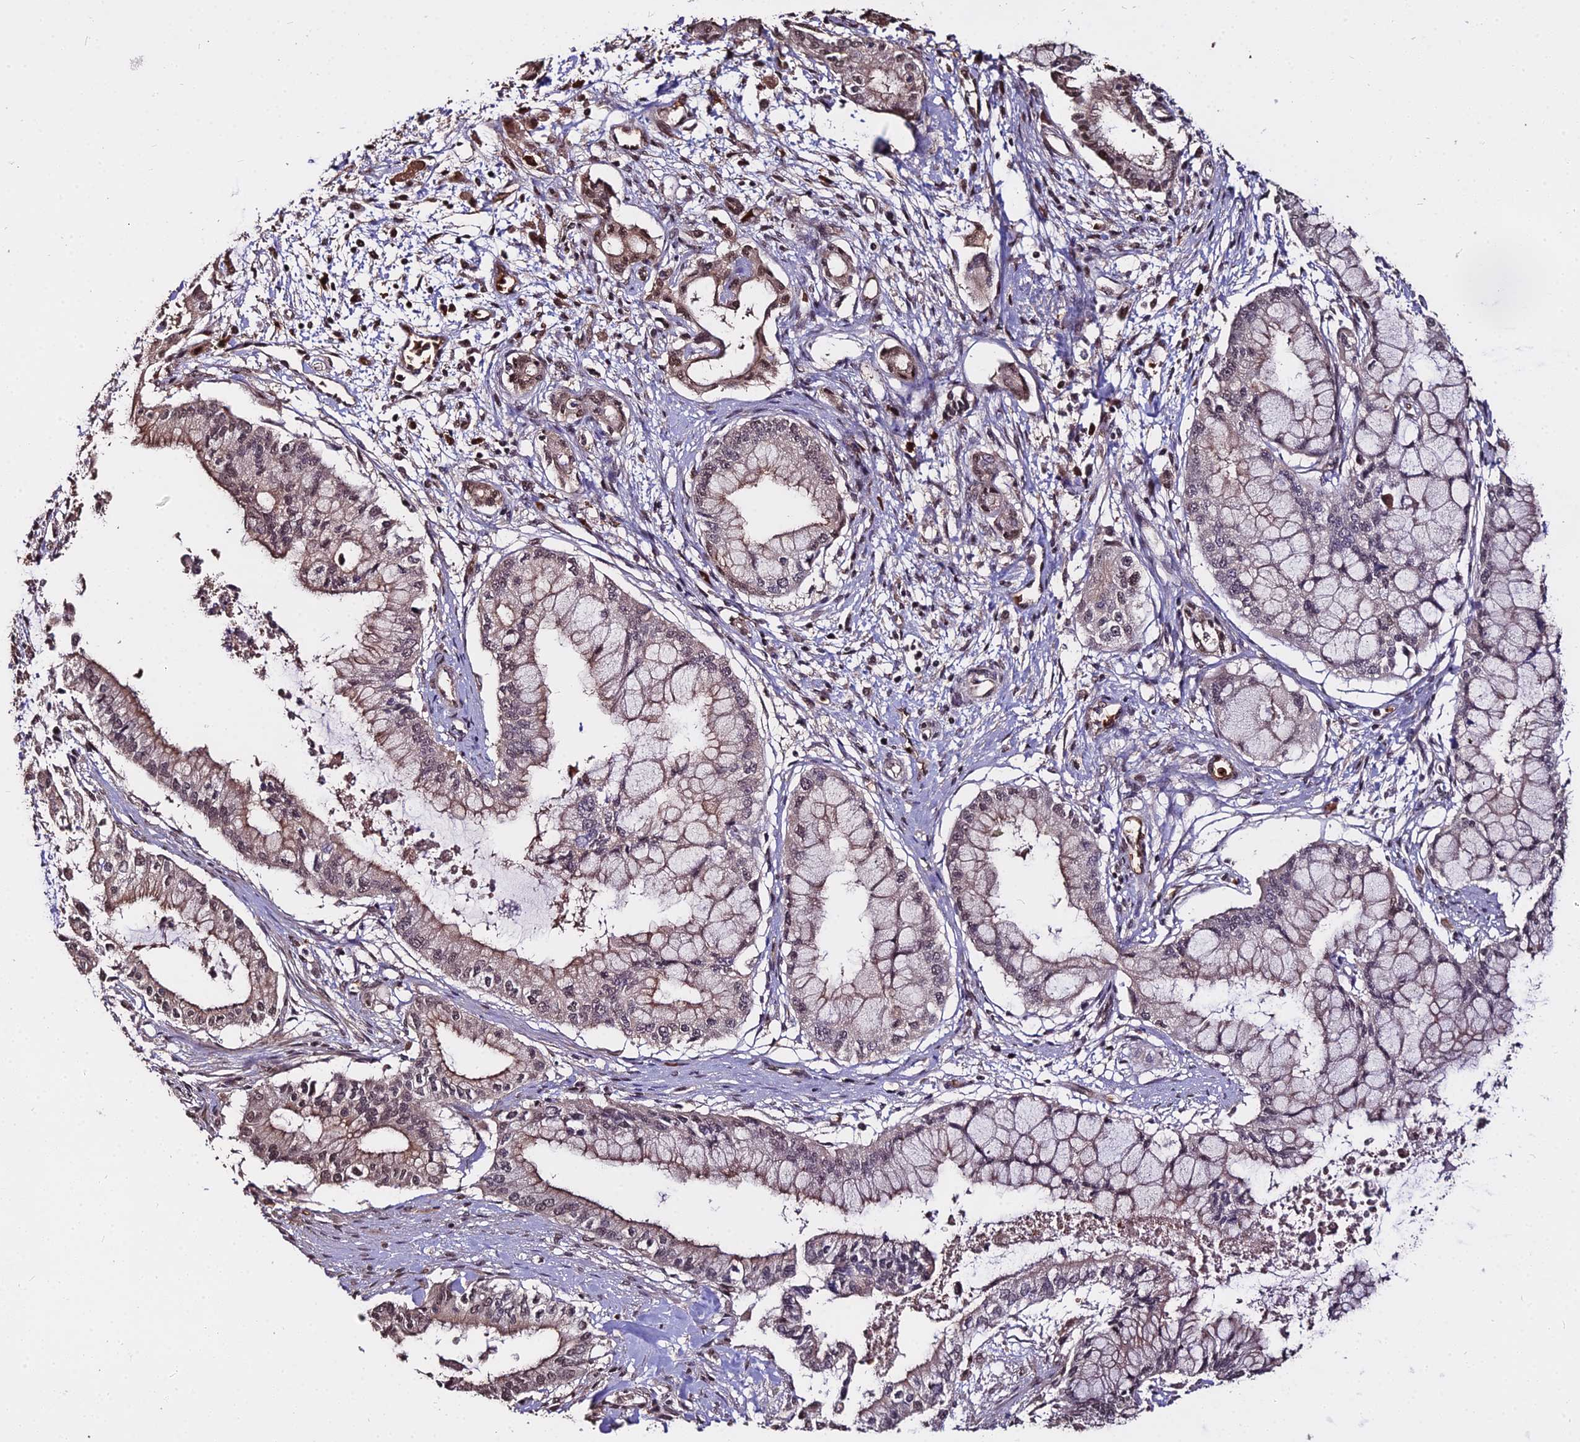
{"staining": {"intensity": "weak", "quantity": "25%-75%", "location": "cytoplasmic/membranous,nuclear"}, "tissue": "pancreatic cancer", "cell_type": "Tumor cells", "image_type": "cancer", "snomed": [{"axis": "morphology", "description": "Adenocarcinoma, NOS"}, {"axis": "topography", "description": "Pancreas"}], "caption": "Protein staining of pancreatic adenocarcinoma tissue demonstrates weak cytoplasmic/membranous and nuclear positivity in approximately 25%-75% of tumor cells.", "gene": "ZDBF2", "patient": {"sex": "male", "age": 46}}